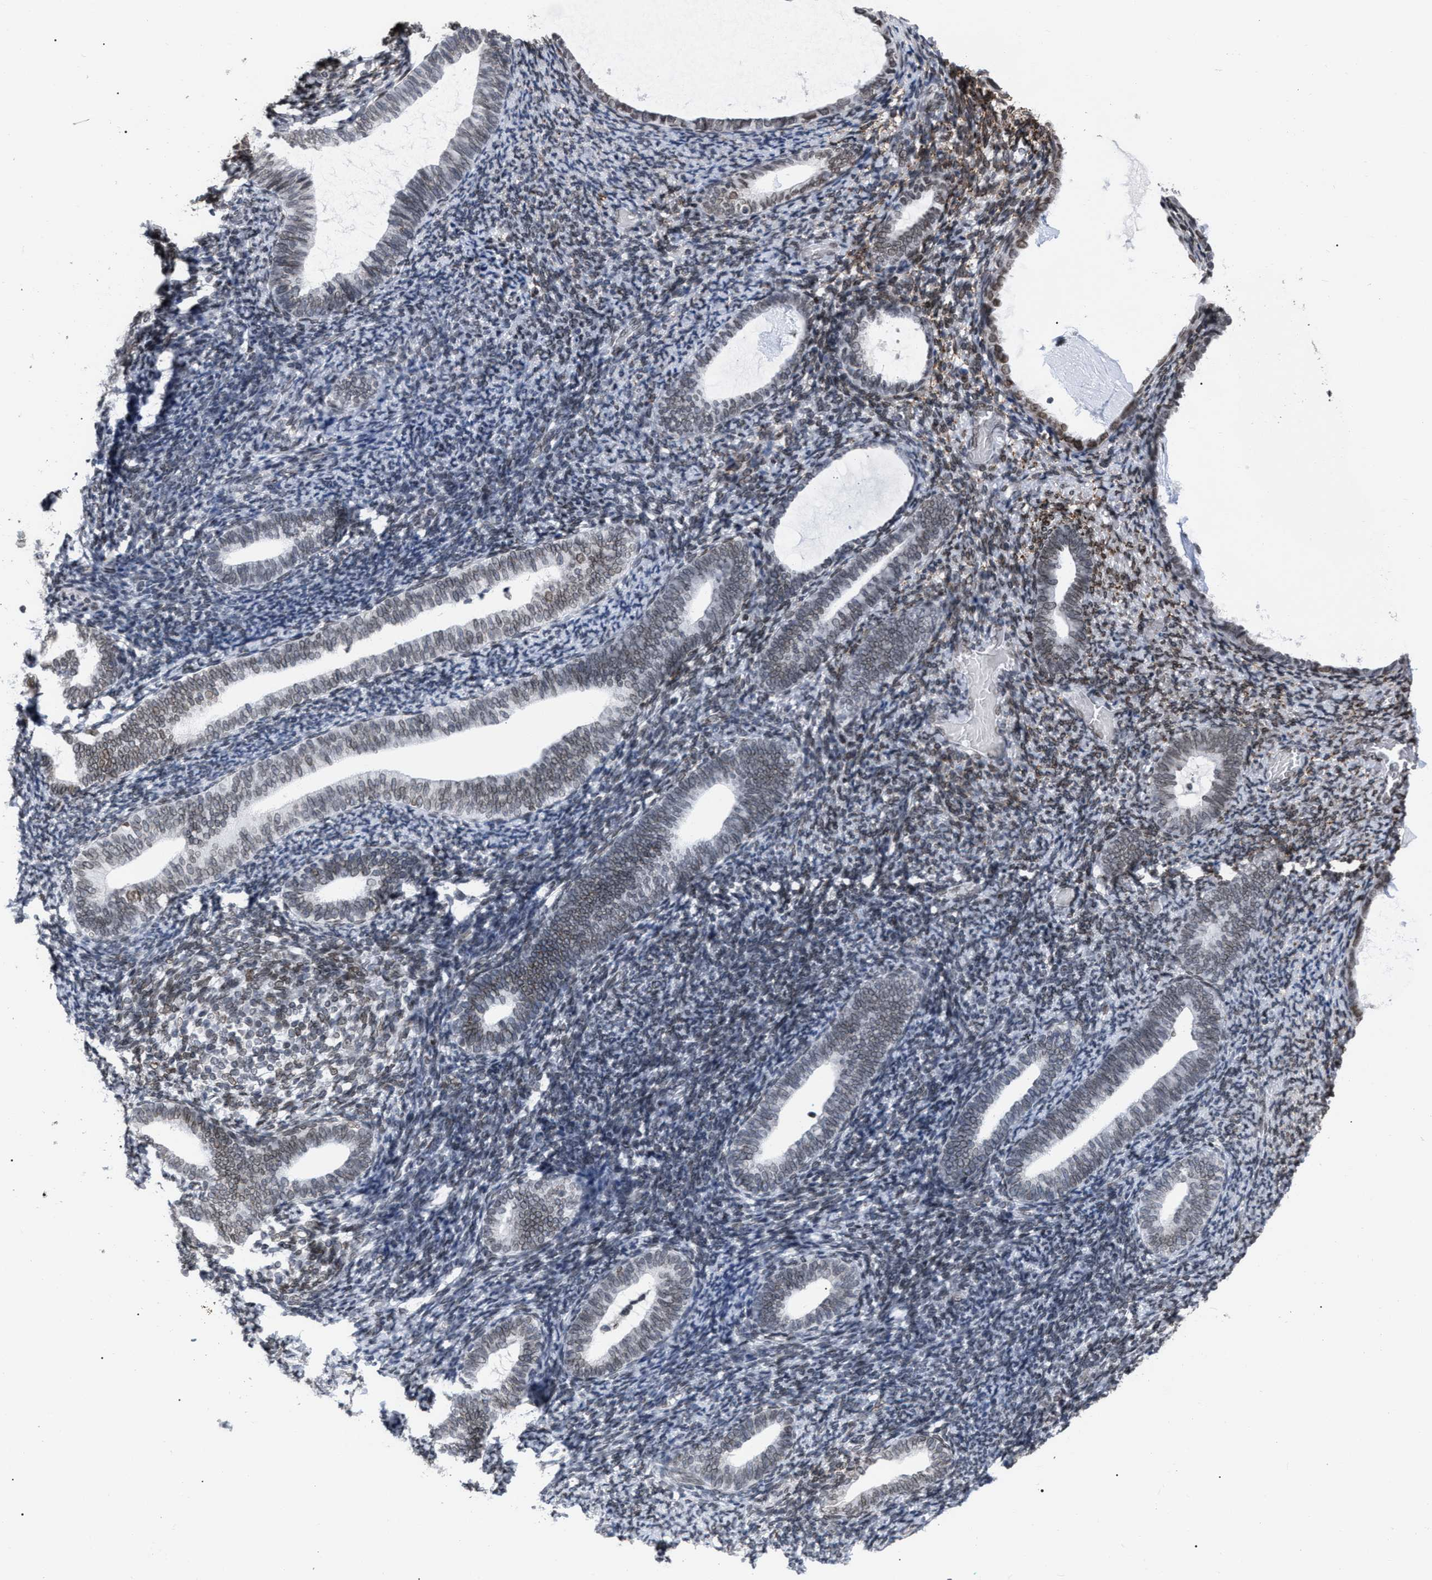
{"staining": {"intensity": "weak", "quantity": "25%-75%", "location": "nuclear"}, "tissue": "endometrium", "cell_type": "Cells in endometrial stroma", "image_type": "normal", "snomed": [{"axis": "morphology", "description": "Normal tissue, NOS"}, {"axis": "topography", "description": "Endometrium"}], "caption": "IHC micrograph of unremarkable human endometrium stained for a protein (brown), which demonstrates low levels of weak nuclear positivity in approximately 25%-75% of cells in endometrial stroma.", "gene": "TPR", "patient": {"sex": "female", "age": 66}}